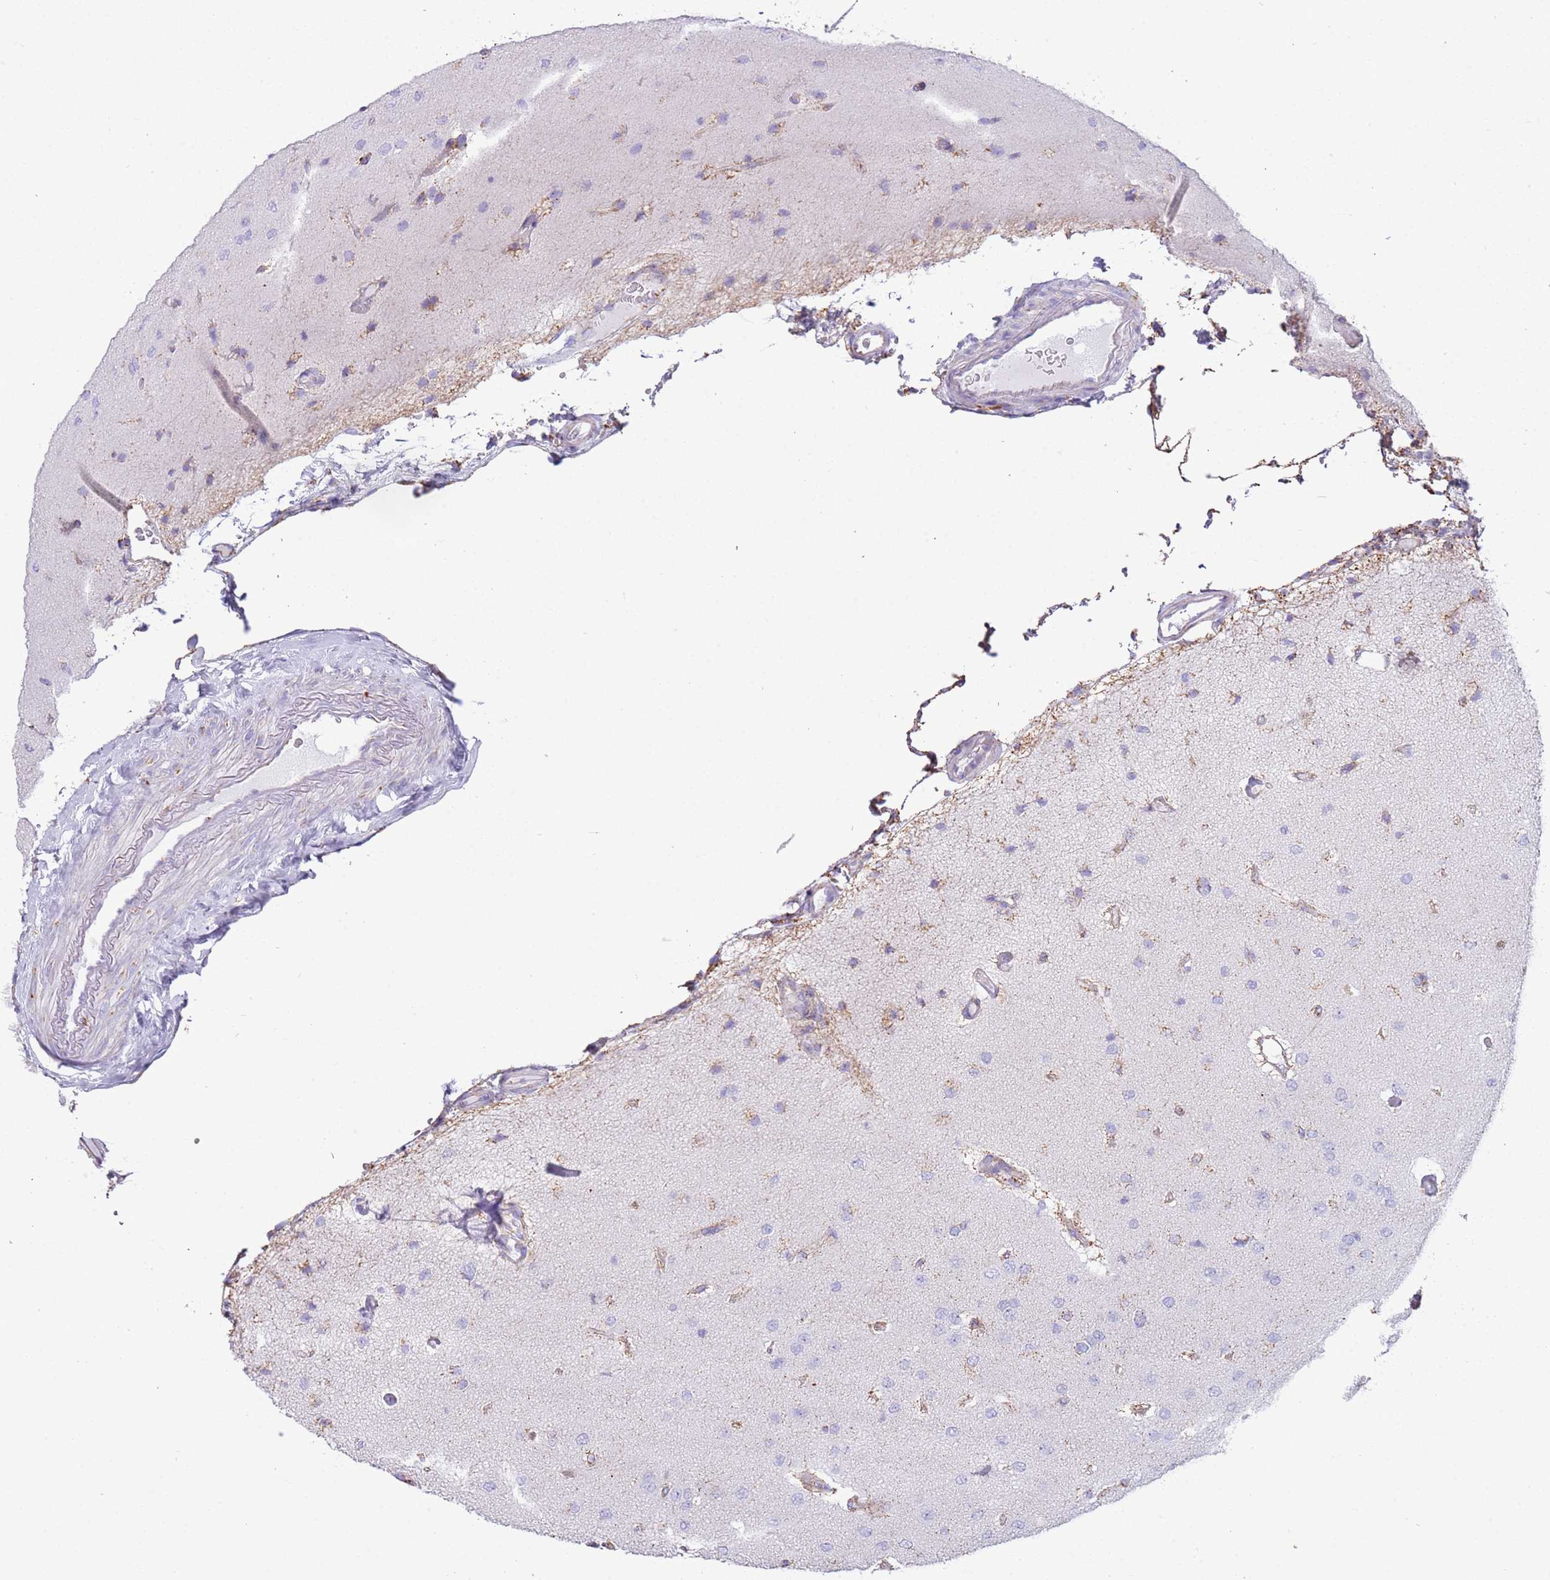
{"staining": {"intensity": "negative", "quantity": "none", "location": "none"}, "tissue": "glioma", "cell_type": "Tumor cells", "image_type": "cancer", "snomed": [{"axis": "morphology", "description": "Glioma, malignant, High grade"}, {"axis": "topography", "description": "Brain"}], "caption": "A high-resolution micrograph shows immunohistochemistry (IHC) staining of malignant glioma (high-grade), which exhibits no significant expression in tumor cells.", "gene": "SUCLG2", "patient": {"sex": "male", "age": 77}}